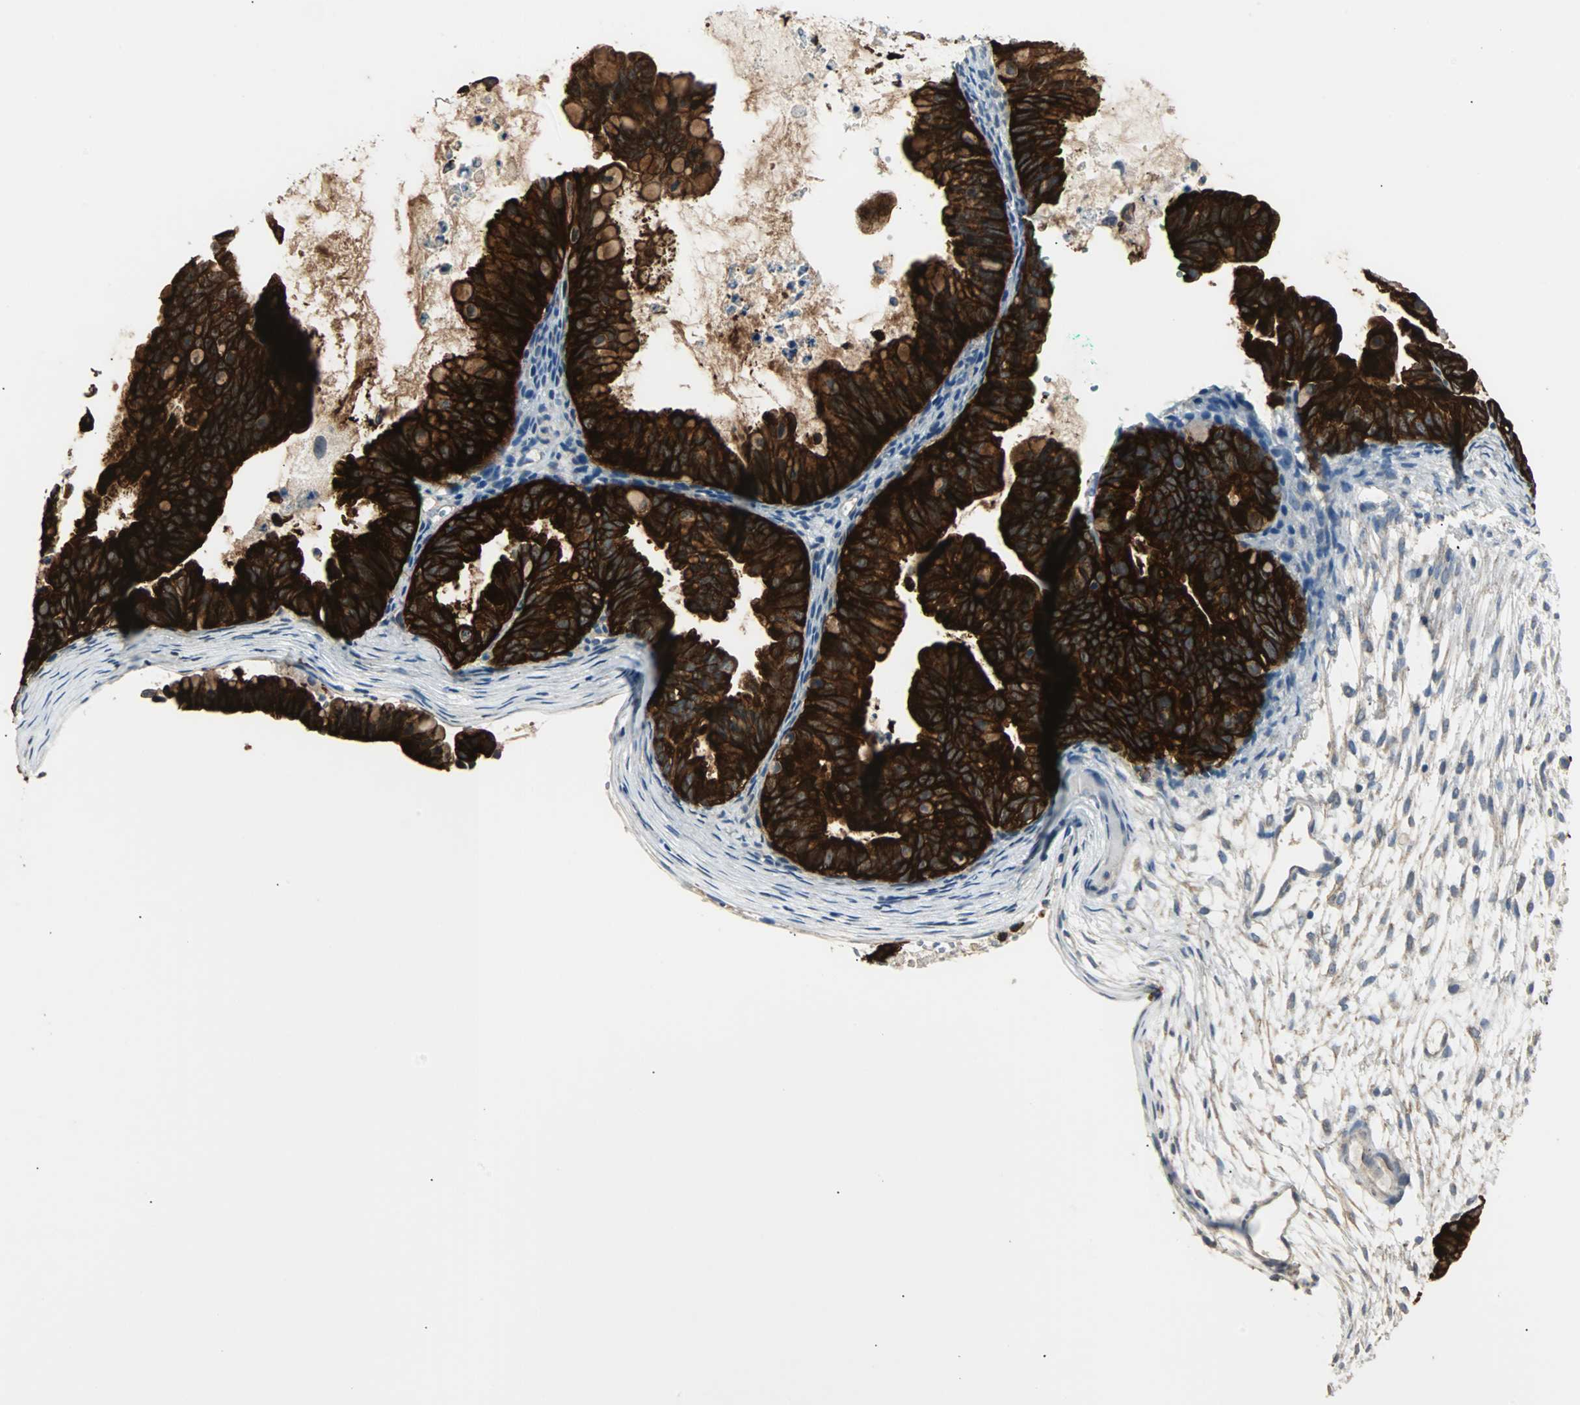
{"staining": {"intensity": "strong", "quantity": ">75%", "location": "cytoplasmic/membranous"}, "tissue": "ovarian cancer", "cell_type": "Tumor cells", "image_type": "cancer", "snomed": [{"axis": "morphology", "description": "Cystadenocarcinoma, mucinous, NOS"}, {"axis": "topography", "description": "Ovary"}], "caption": "Strong cytoplasmic/membranous staining for a protein is appreciated in approximately >75% of tumor cells of mucinous cystadenocarcinoma (ovarian) using immunohistochemistry (IHC).", "gene": "CMC2", "patient": {"sex": "female", "age": 36}}